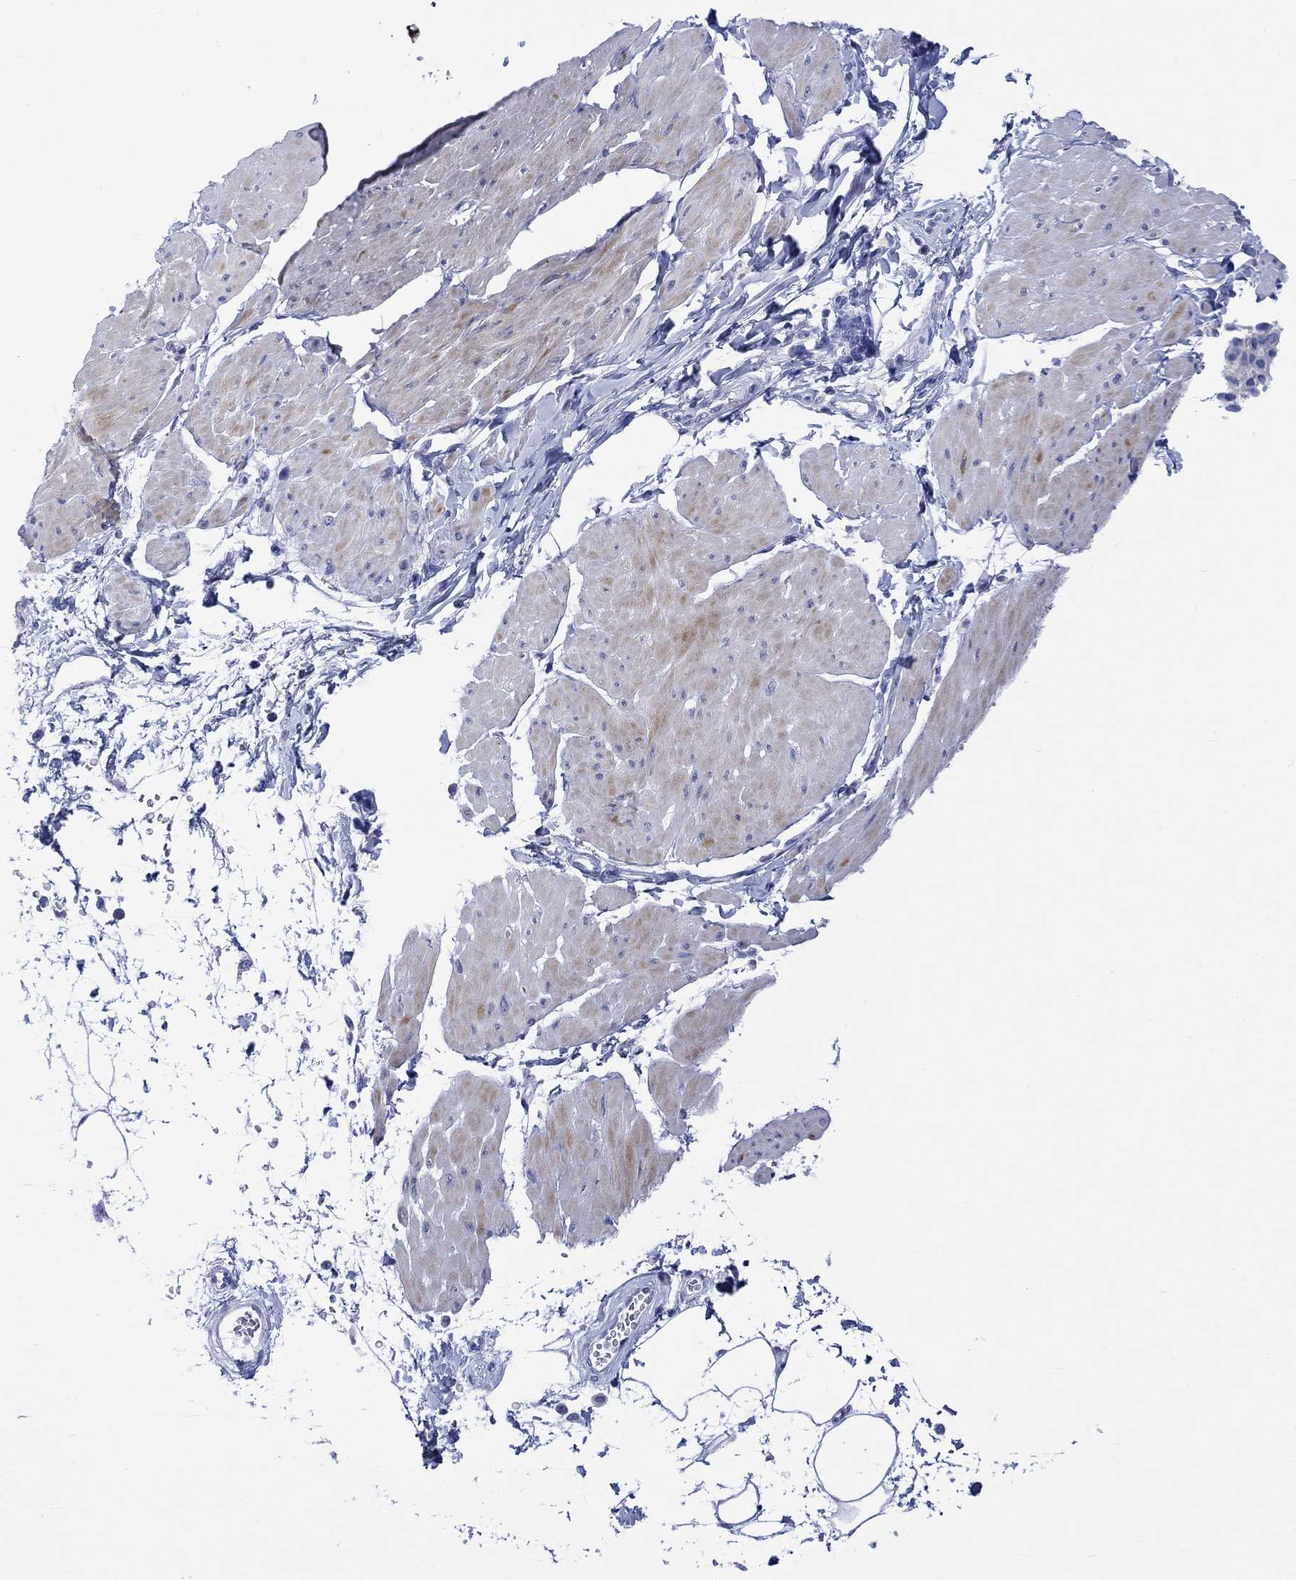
{"staining": {"intensity": "weak", "quantity": "<25%", "location": "cytoplasmic/membranous"}, "tissue": "smooth muscle", "cell_type": "Smooth muscle cells", "image_type": "normal", "snomed": [{"axis": "morphology", "description": "Normal tissue, NOS"}, {"axis": "topography", "description": "Adipose tissue"}, {"axis": "topography", "description": "Smooth muscle"}, {"axis": "topography", "description": "Peripheral nerve tissue"}], "caption": "High power microscopy photomicrograph of an immunohistochemistry photomicrograph of unremarkable smooth muscle, revealing no significant positivity in smooth muscle cells.", "gene": "MSI1", "patient": {"sex": "male", "age": 83}}